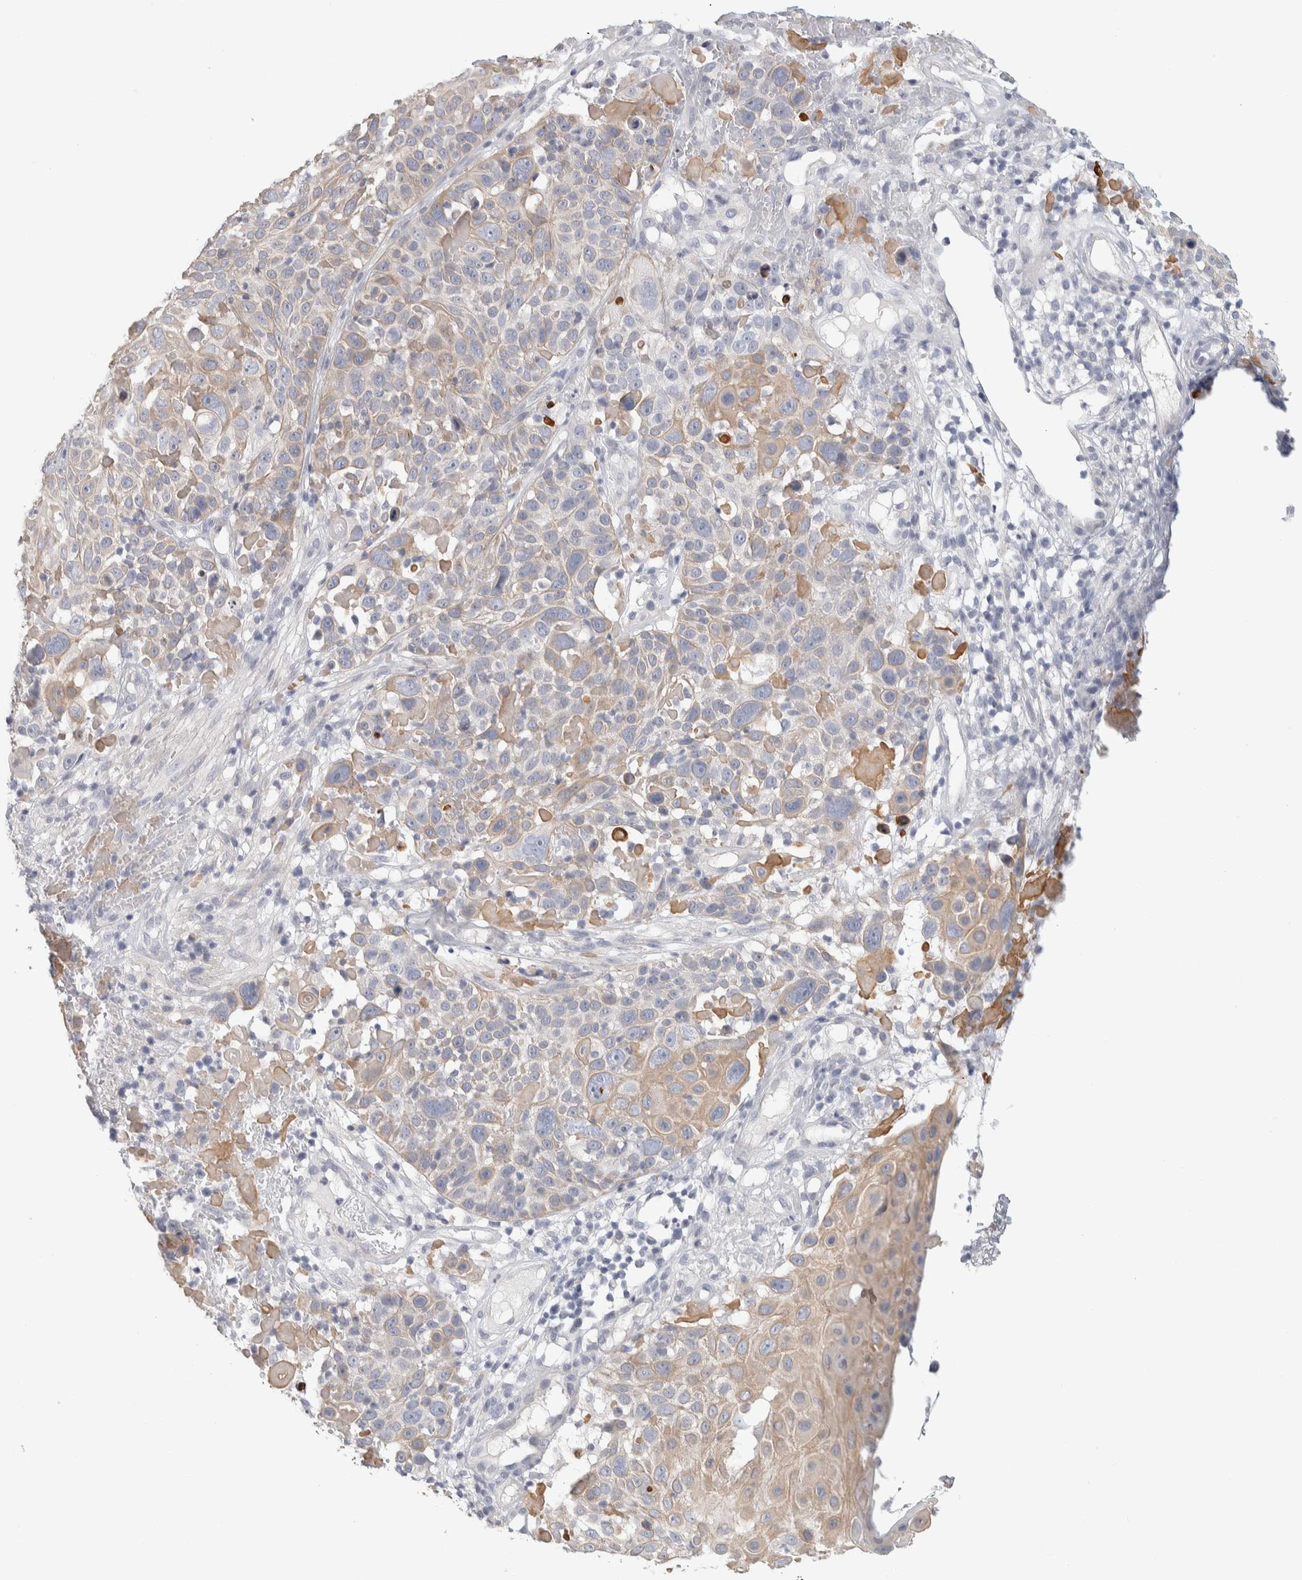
{"staining": {"intensity": "weak", "quantity": "25%-75%", "location": "cytoplasmic/membranous"}, "tissue": "cervical cancer", "cell_type": "Tumor cells", "image_type": "cancer", "snomed": [{"axis": "morphology", "description": "Squamous cell carcinoma, NOS"}, {"axis": "topography", "description": "Cervix"}], "caption": "A histopathology image of cervical squamous cell carcinoma stained for a protein displays weak cytoplasmic/membranous brown staining in tumor cells.", "gene": "DCXR", "patient": {"sex": "female", "age": 74}}